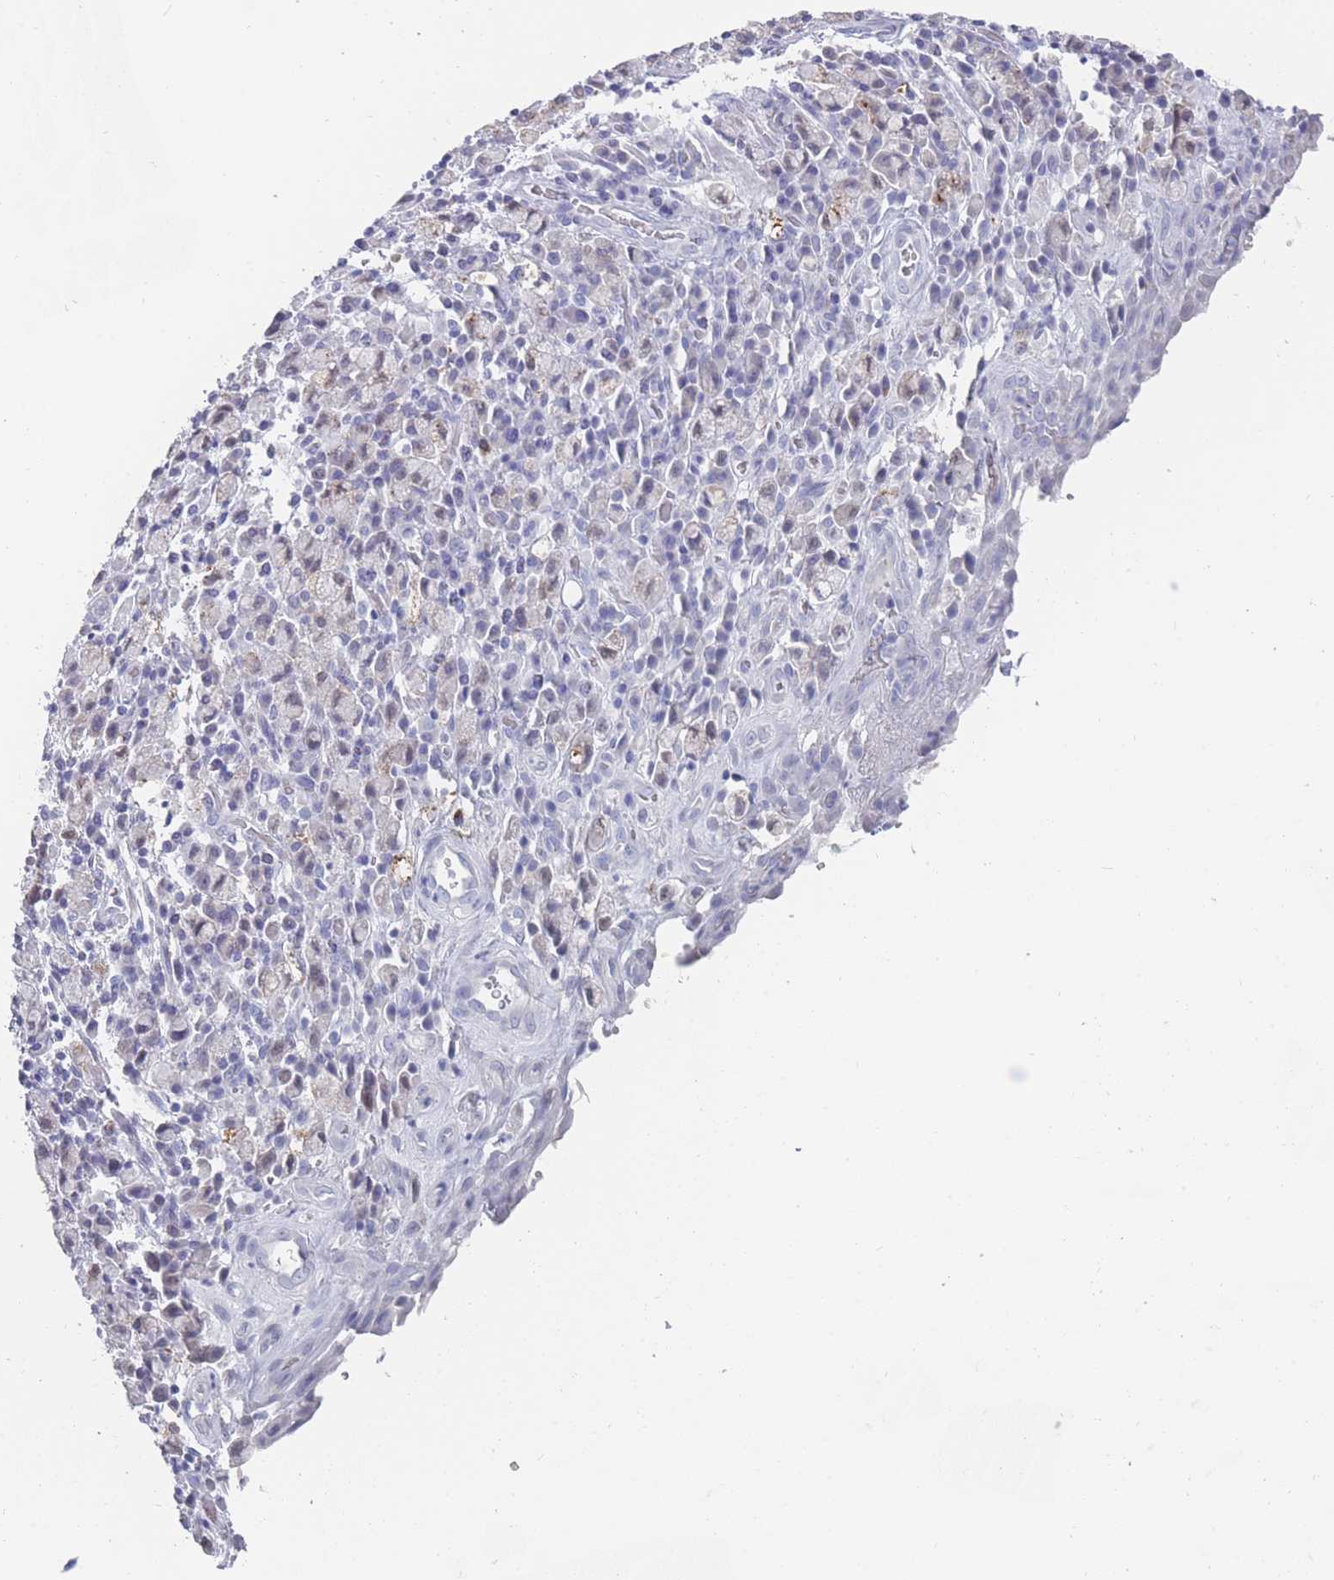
{"staining": {"intensity": "negative", "quantity": "none", "location": "none"}, "tissue": "stomach cancer", "cell_type": "Tumor cells", "image_type": "cancer", "snomed": [{"axis": "morphology", "description": "Adenocarcinoma, NOS"}, {"axis": "topography", "description": "Stomach"}], "caption": "Histopathology image shows no protein staining in tumor cells of adenocarcinoma (stomach) tissue.", "gene": "CYP51A1", "patient": {"sex": "male", "age": 77}}